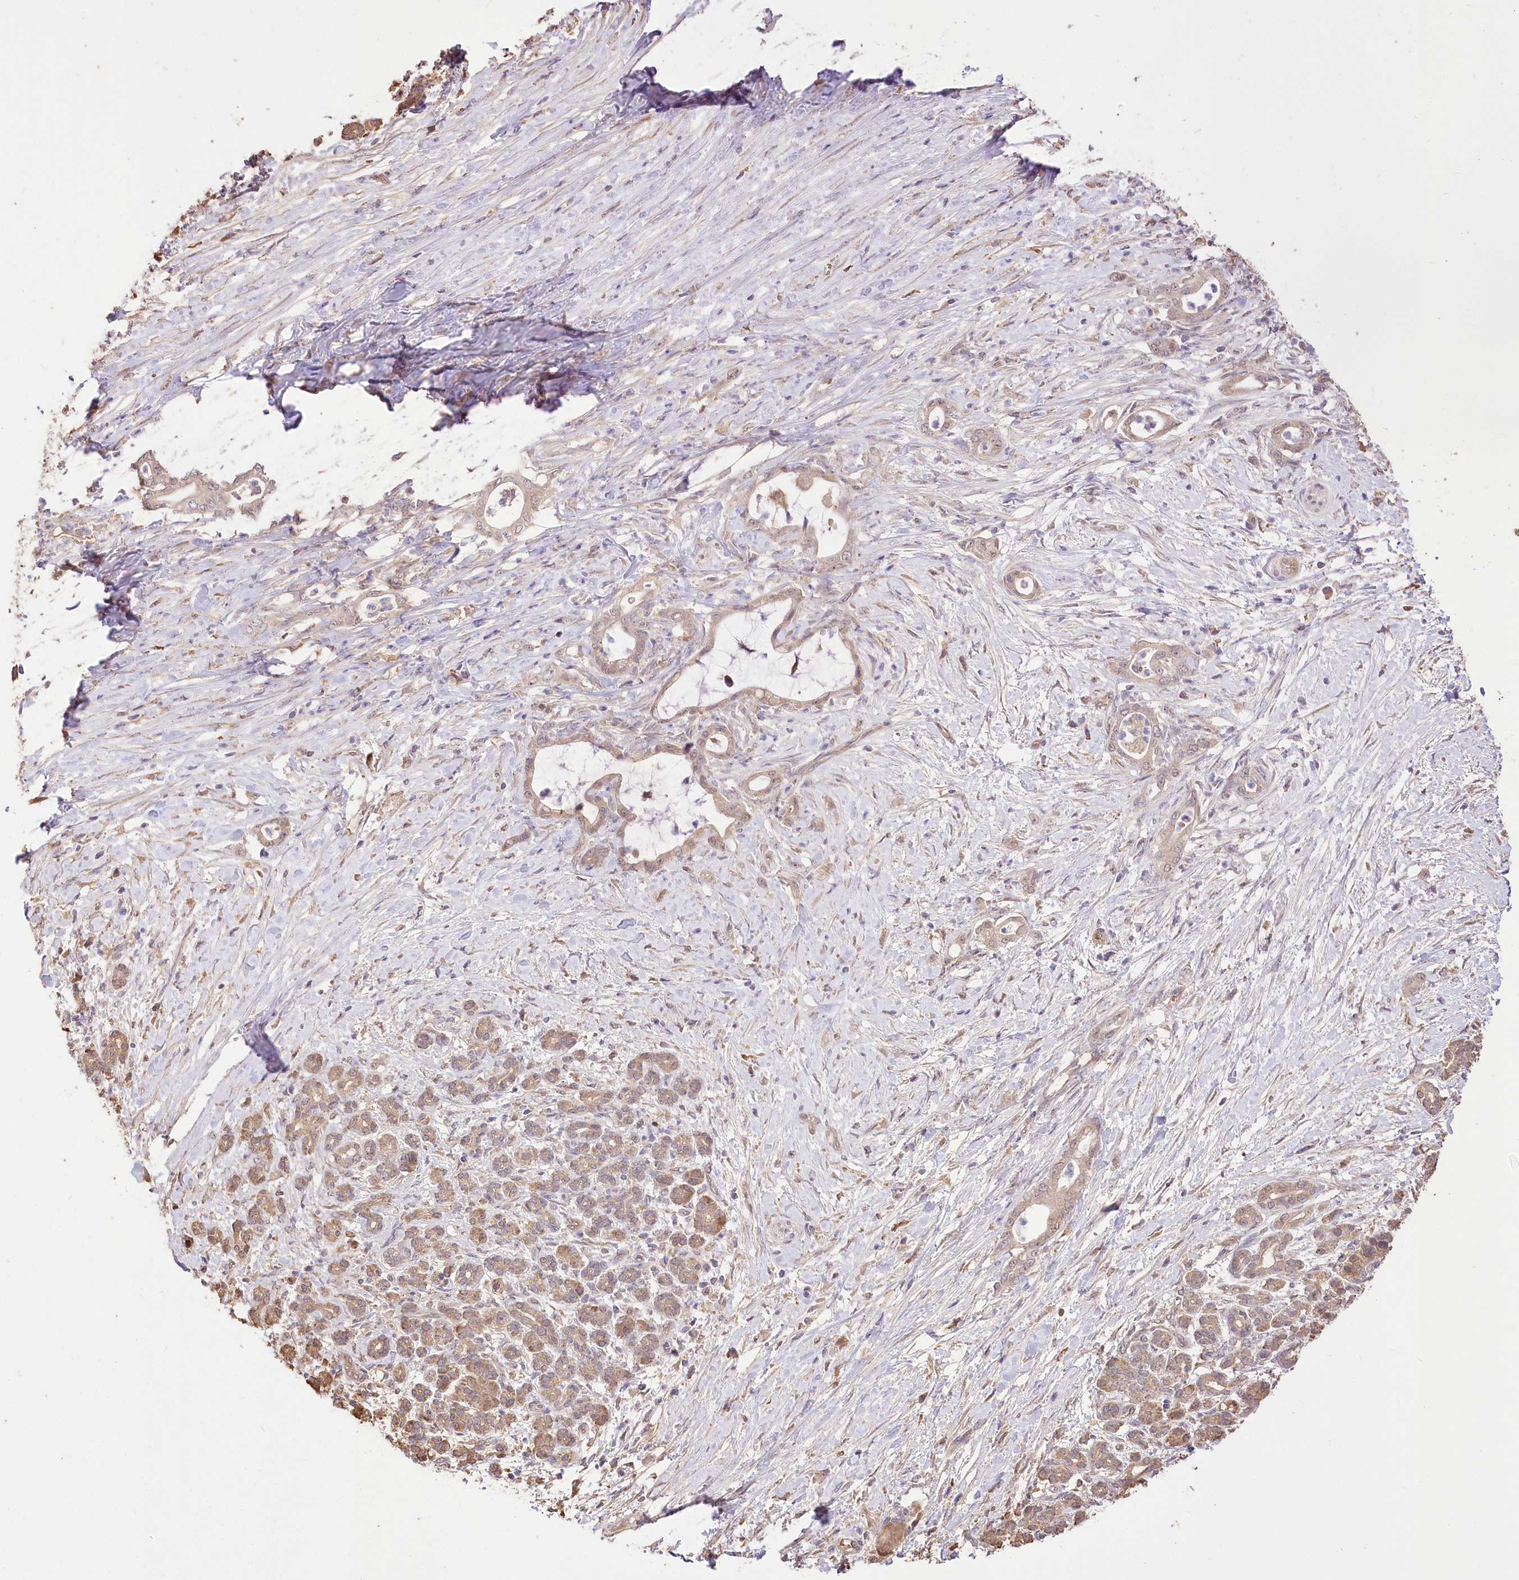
{"staining": {"intensity": "weak", "quantity": "25%-75%", "location": "cytoplasmic/membranous"}, "tissue": "pancreatic cancer", "cell_type": "Tumor cells", "image_type": "cancer", "snomed": [{"axis": "morphology", "description": "Adenocarcinoma, NOS"}, {"axis": "topography", "description": "Pancreas"}], "caption": "A low amount of weak cytoplasmic/membranous expression is seen in approximately 25%-75% of tumor cells in adenocarcinoma (pancreatic) tissue.", "gene": "R3HDM2", "patient": {"sex": "female", "age": 55}}